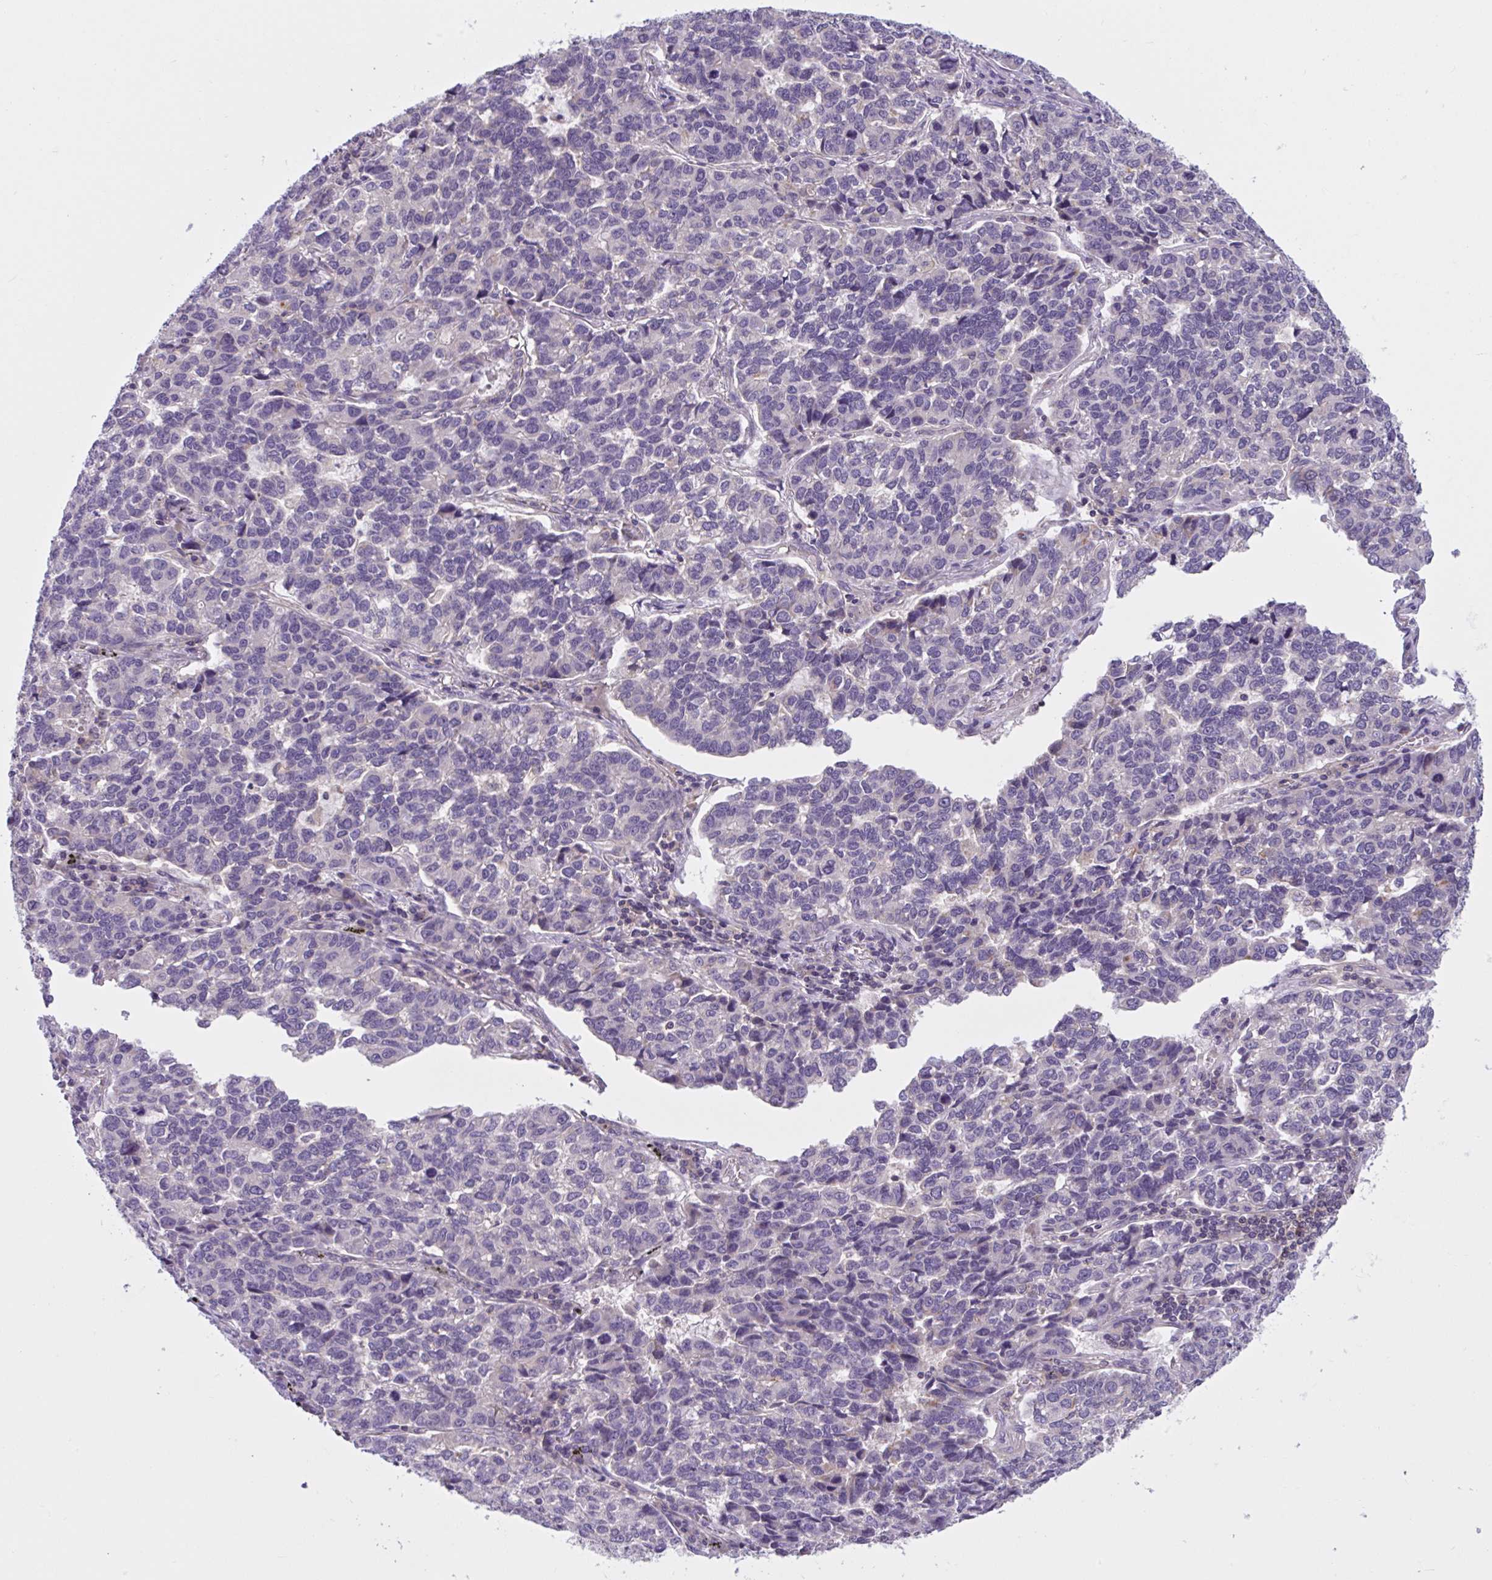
{"staining": {"intensity": "negative", "quantity": "none", "location": "none"}, "tissue": "lung cancer", "cell_type": "Tumor cells", "image_type": "cancer", "snomed": [{"axis": "morphology", "description": "Adenocarcinoma, NOS"}, {"axis": "topography", "description": "Lymph node"}, {"axis": "topography", "description": "Lung"}], "caption": "High power microscopy histopathology image of an immunohistochemistry (IHC) image of adenocarcinoma (lung), revealing no significant positivity in tumor cells.", "gene": "WNT9B", "patient": {"sex": "male", "age": 66}}